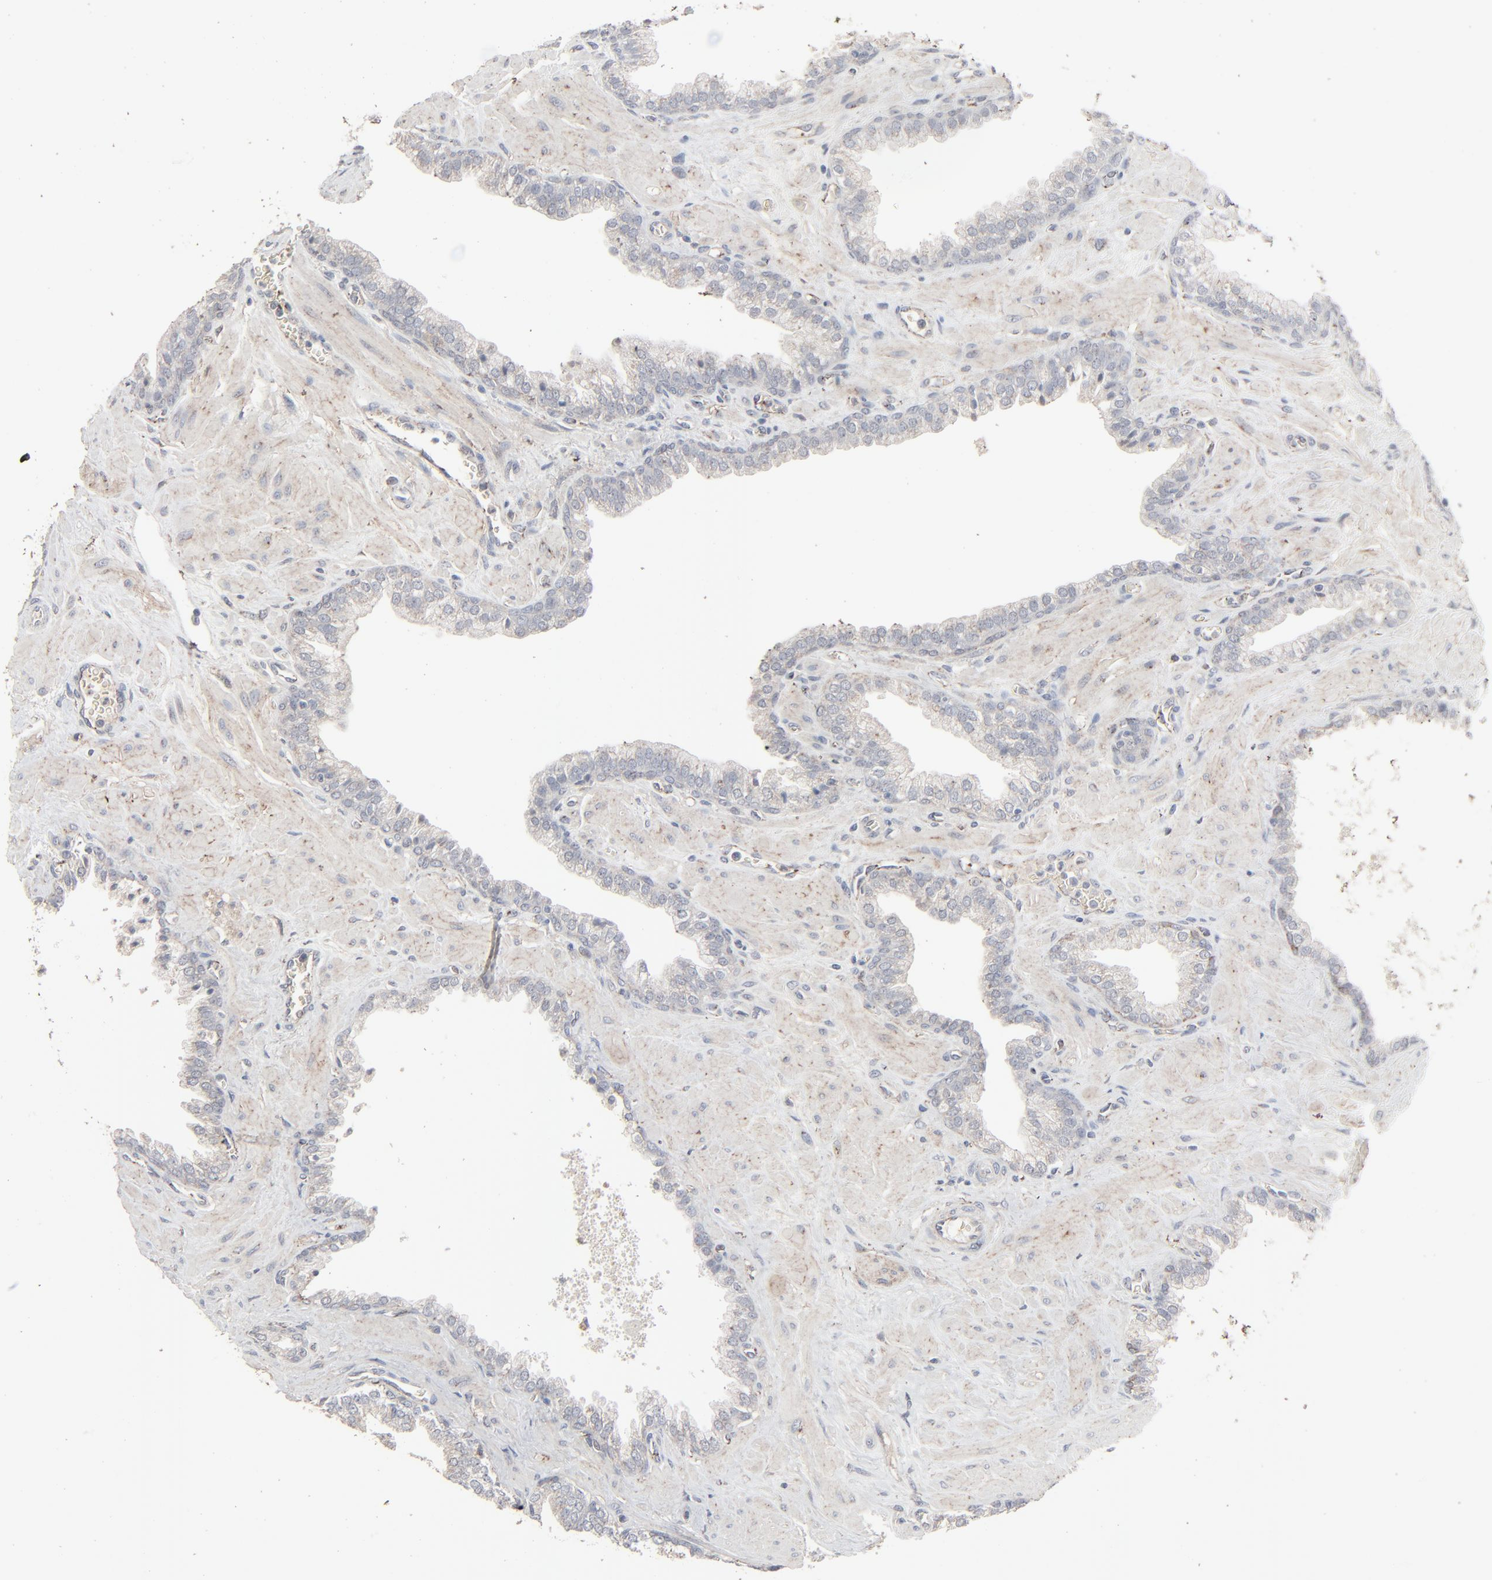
{"staining": {"intensity": "negative", "quantity": "none", "location": "none"}, "tissue": "prostate", "cell_type": "Glandular cells", "image_type": "normal", "snomed": [{"axis": "morphology", "description": "Normal tissue, NOS"}, {"axis": "topography", "description": "Prostate"}], "caption": "An immunohistochemistry (IHC) image of unremarkable prostate is shown. There is no staining in glandular cells of prostate. (DAB (3,3'-diaminobenzidine) immunohistochemistry visualized using brightfield microscopy, high magnification).", "gene": "JAM3", "patient": {"sex": "male", "age": 60}}